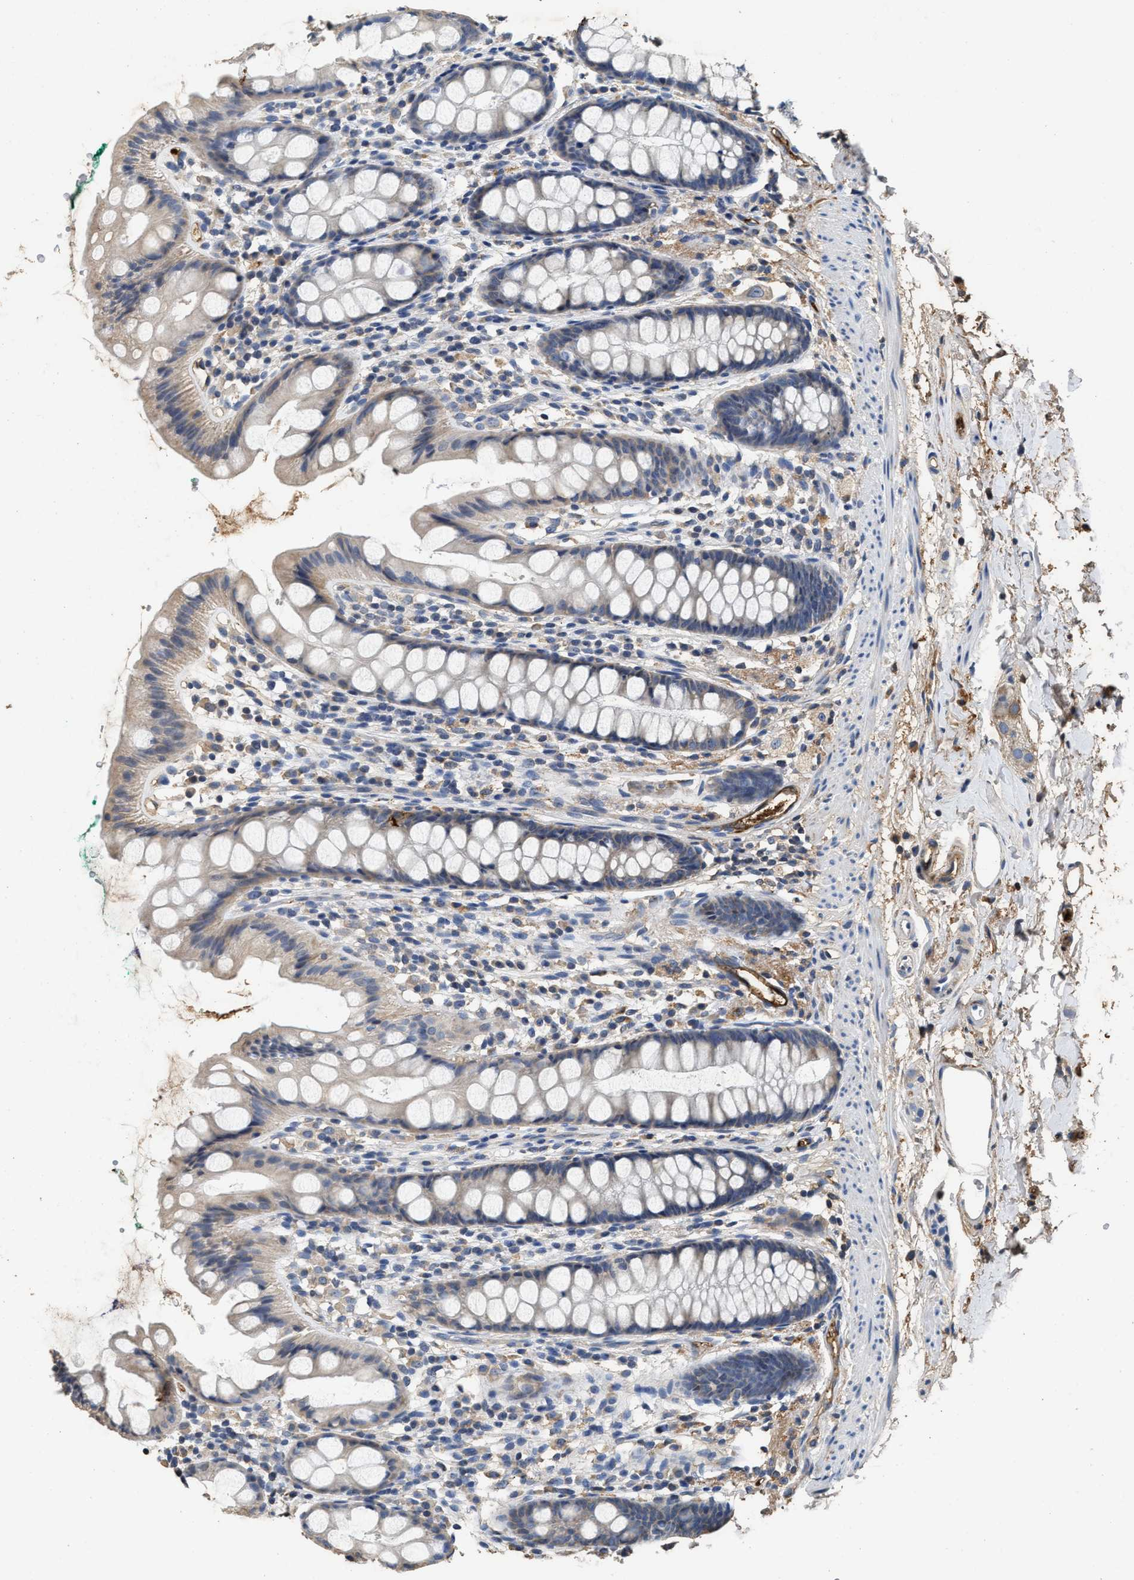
{"staining": {"intensity": "weak", "quantity": "<25%", "location": "cytoplasmic/membranous"}, "tissue": "rectum", "cell_type": "Glandular cells", "image_type": "normal", "snomed": [{"axis": "morphology", "description": "Normal tissue, NOS"}, {"axis": "topography", "description": "Rectum"}], "caption": "This is an IHC image of normal human rectum. There is no expression in glandular cells.", "gene": "C3", "patient": {"sex": "female", "age": 65}}